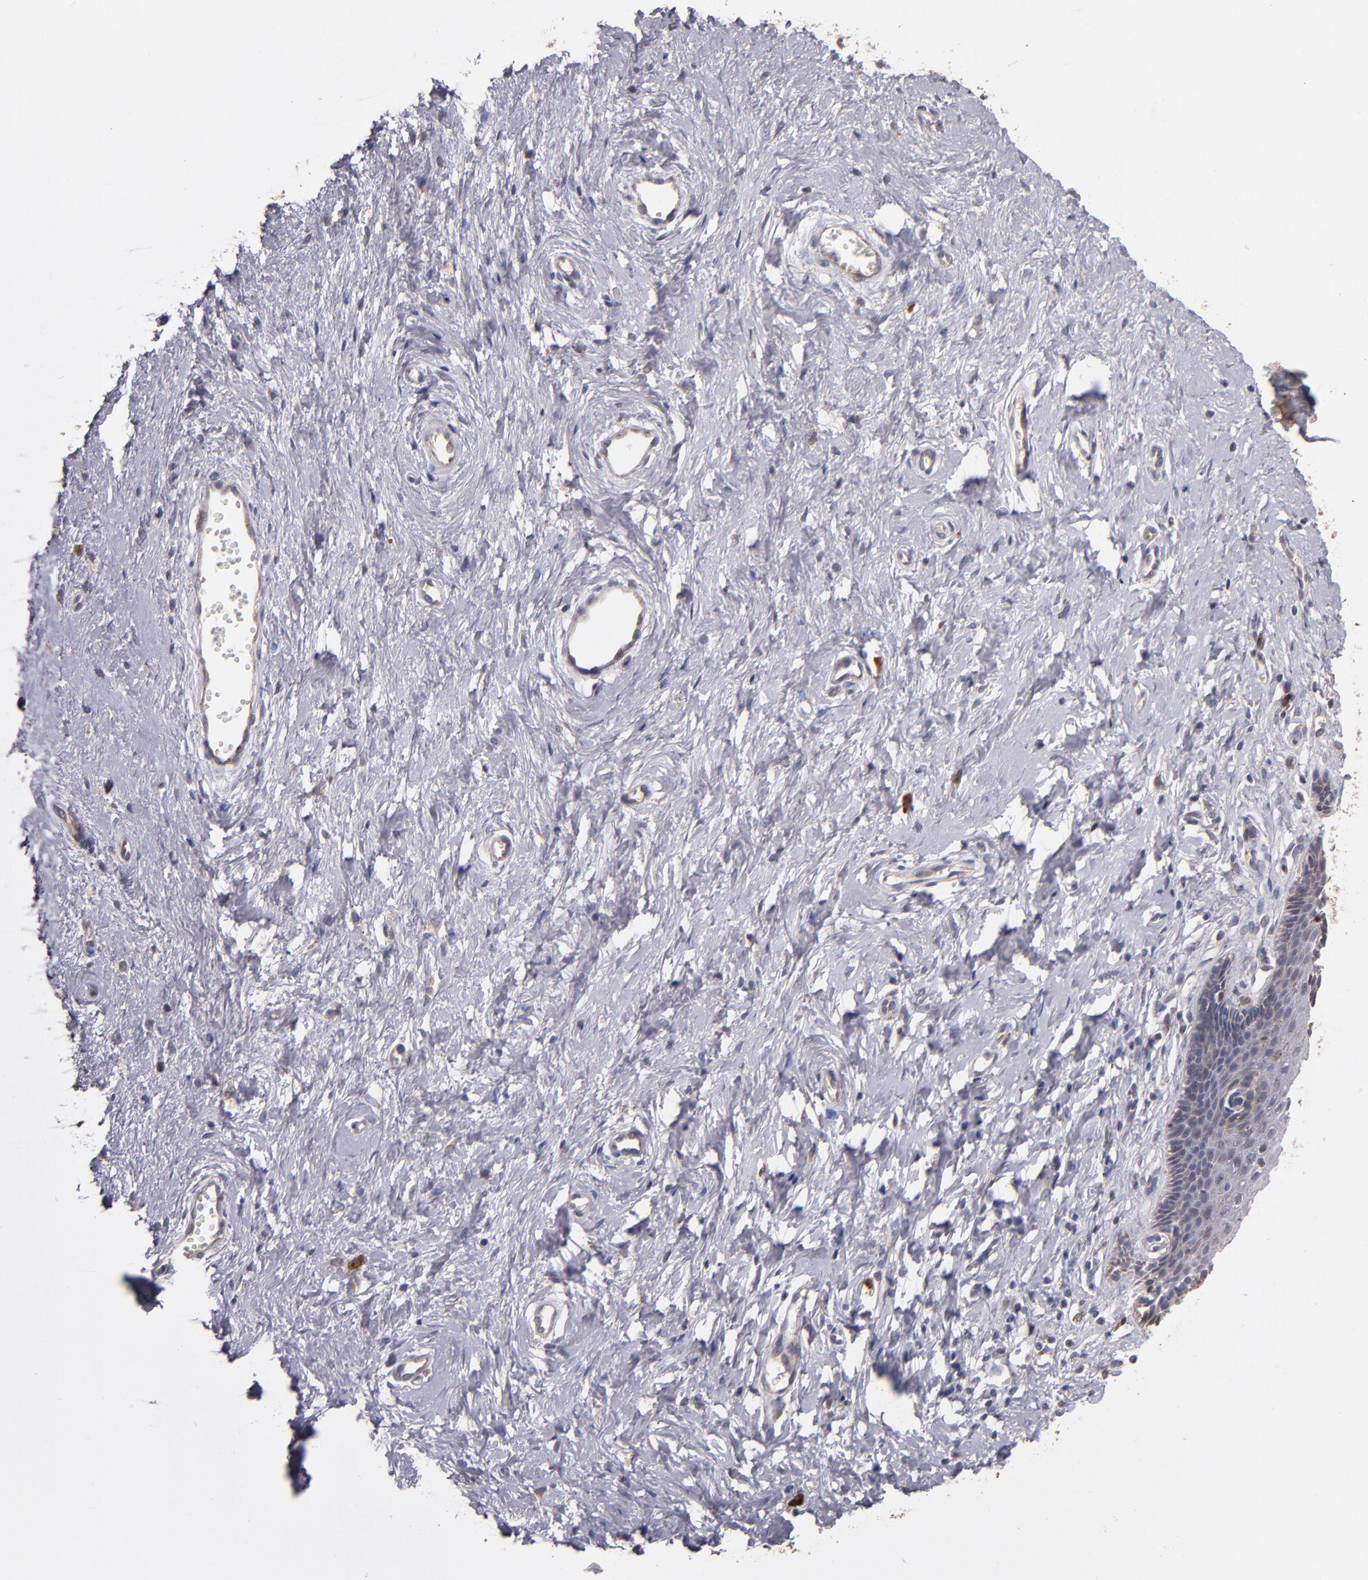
{"staining": {"intensity": "moderate", "quantity": ">75%", "location": "cytoplasmic/membranous"}, "tissue": "cervix", "cell_type": "Glandular cells", "image_type": "normal", "snomed": [{"axis": "morphology", "description": "Normal tissue, NOS"}, {"axis": "topography", "description": "Cervix"}], "caption": "An IHC photomicrograph of normal tissue is shown. Protein staining in brown highlights moderate cytoplasmic/membranous positivity in cervix within glandular cells. The protein is shown in brown color, while the nuclei are stained blue.", "gene": "IFIH1", "patient": {"sex": "female", "age": 39}}